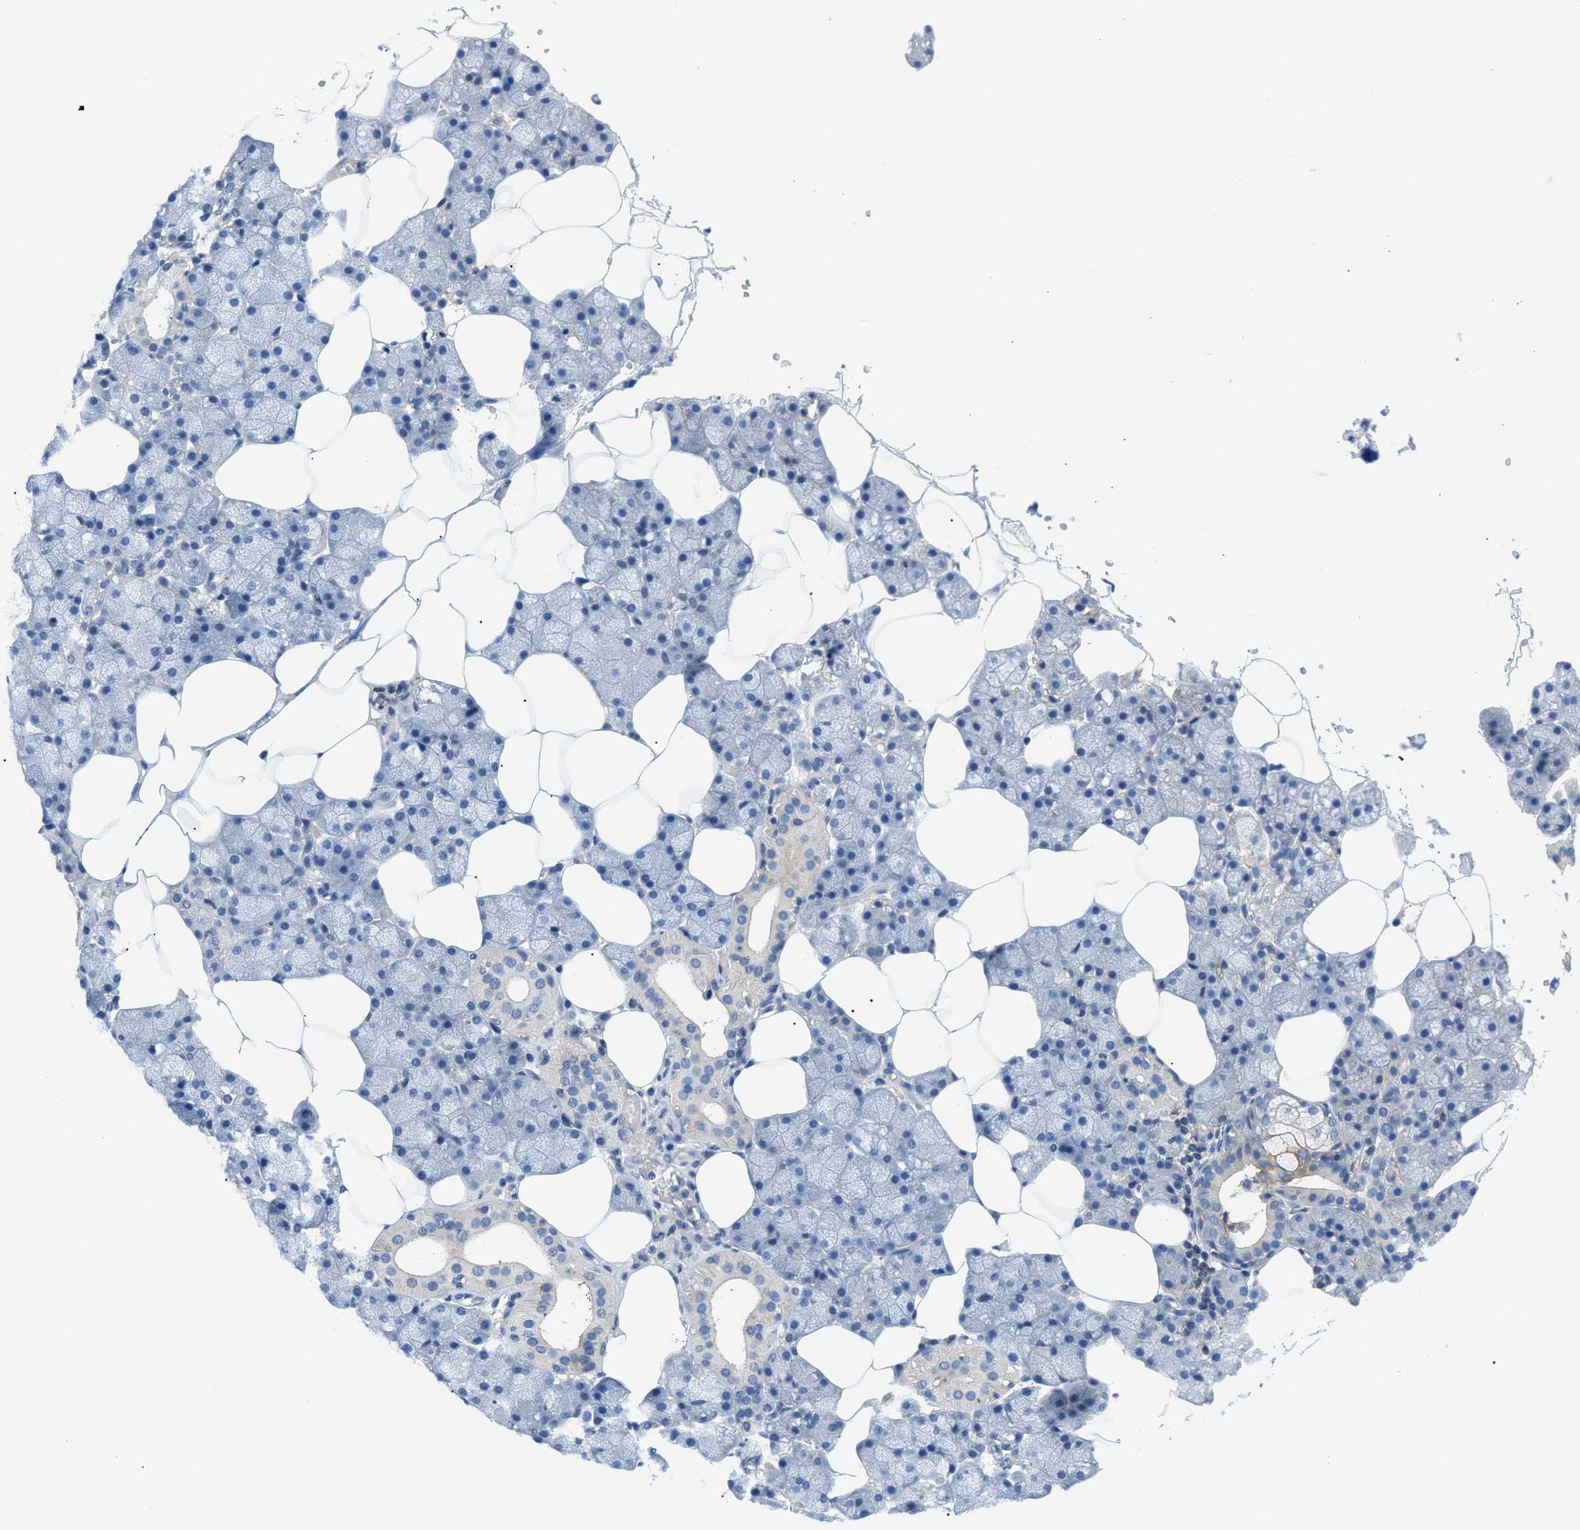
{"staining": {"intensity": "negative", "quantity": "none", "location": "none"}, "tissue": "salivary gland", "cell_type": "Glandular cells", "image_type": "normal", "snomed": [{"axis": "morphology", "description": "Normal tissue, NOS"}, {"axis": "topography", "description": "Salivary gland"}], "caption": "Immunohistochemistry (IHC) of unremarkable human salivary gland demonstrates no staining in glandular cells. The staining is performed using DAB (3,3'-diaminobenzidine) brown chromogen with nuclei counter-stained in using hematoxylin.", "gene": "ORAI1", "patient": {"sex": "male", "age": 62}}